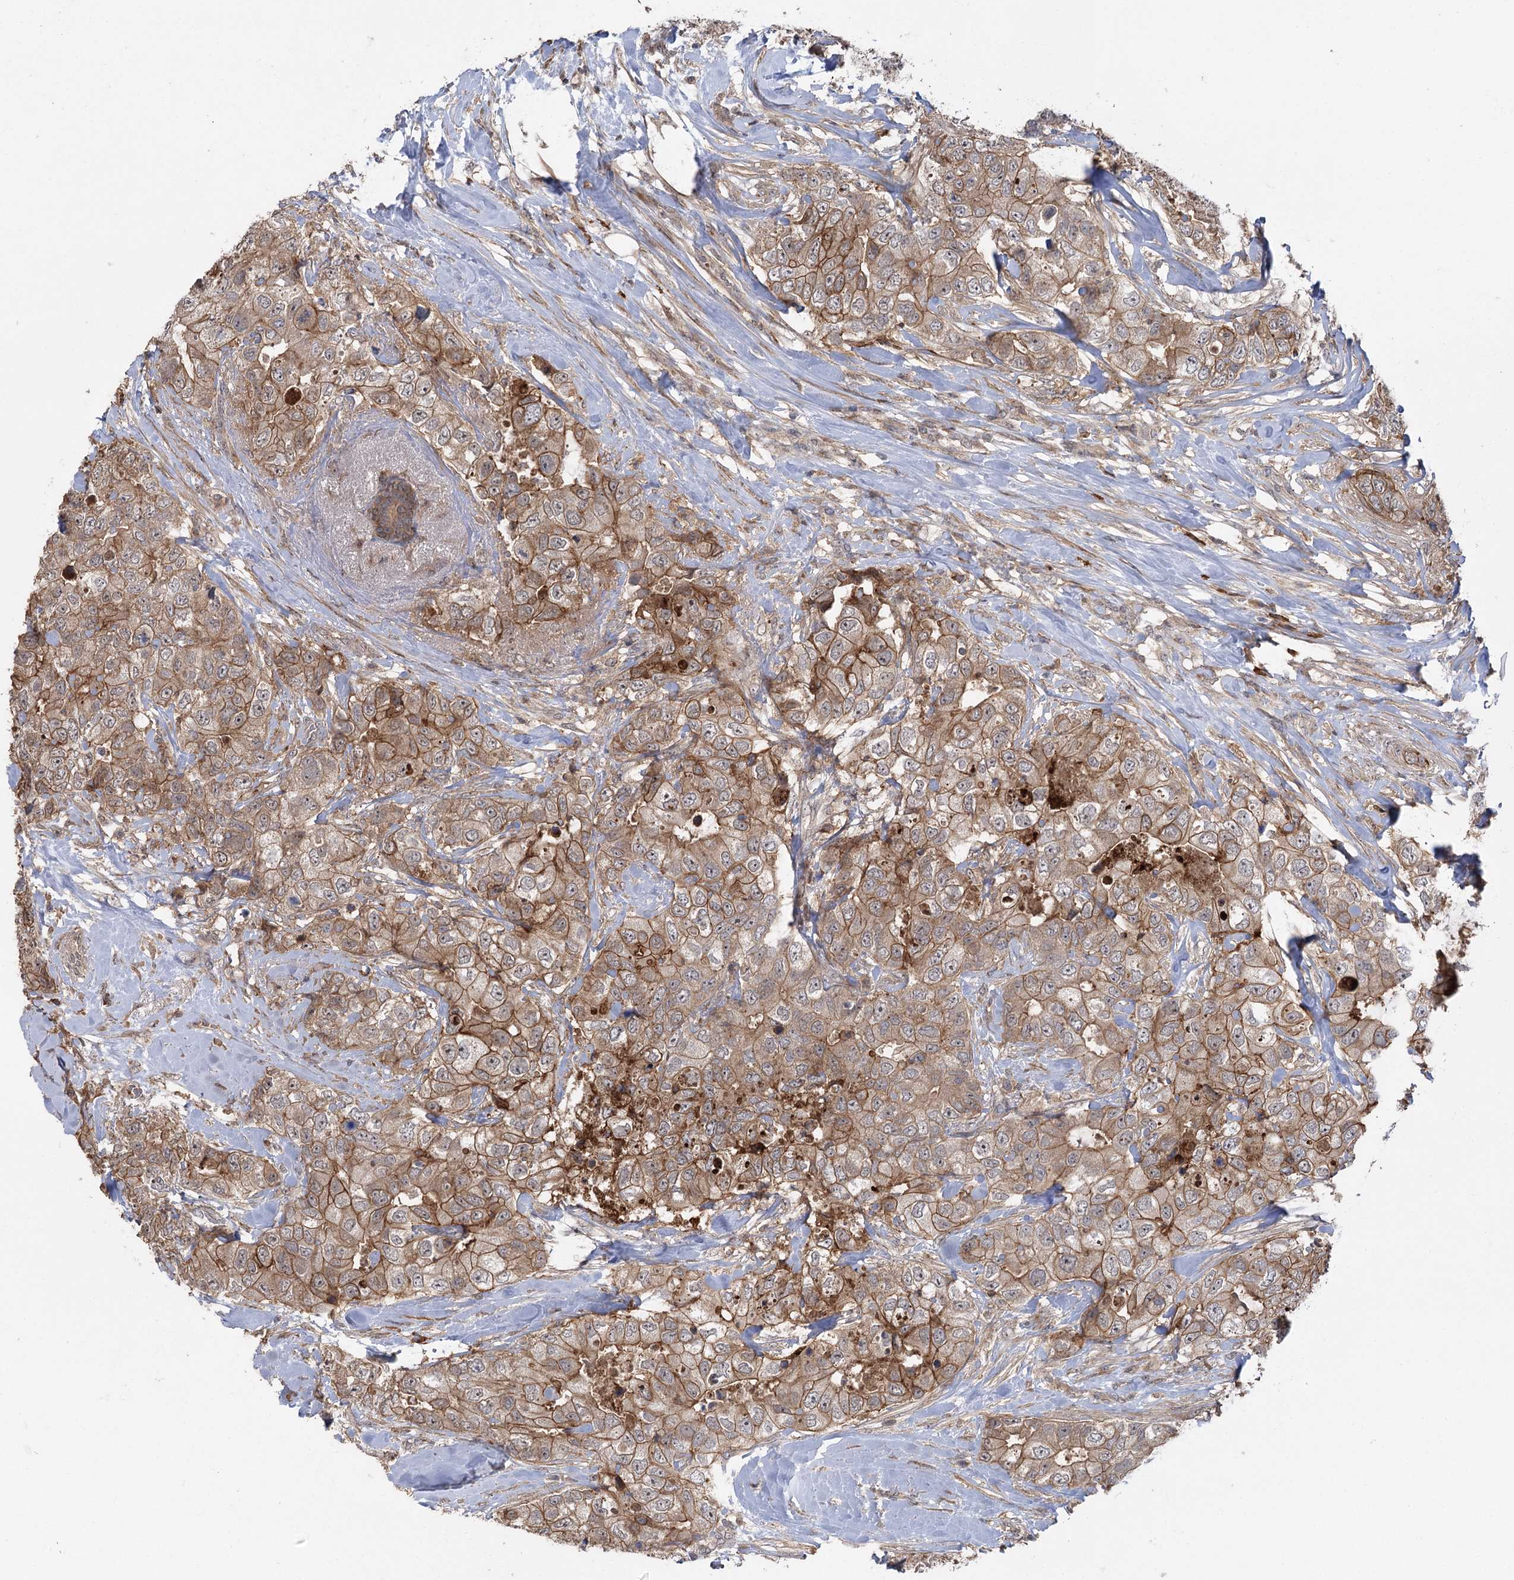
{"staining": {"intensity": "moderate", "quantity": ">75%", "location": "cytoplasmic/membranous"}, "tissue": "breast cancer", "cell_type": "Tumor cells", "image_type": "cancer", "snomed": [{"axis": "morphology", "description": "Duct carcinoma"}, {"axis": "topography", "description": "Breast"}], "caption": "Protein staining of infiltrating ductal carcinoma (breast) tissue reveals moderate cytoplasmic/membranous expression in about >75% of tumor cells. The staining is performed using DAB brown chromogen to label protein expression. The nuclei are counter-stained blue using hematoxylin.", "gene": "KCNN2", "patient": {"sex": "female", "age": 62}}